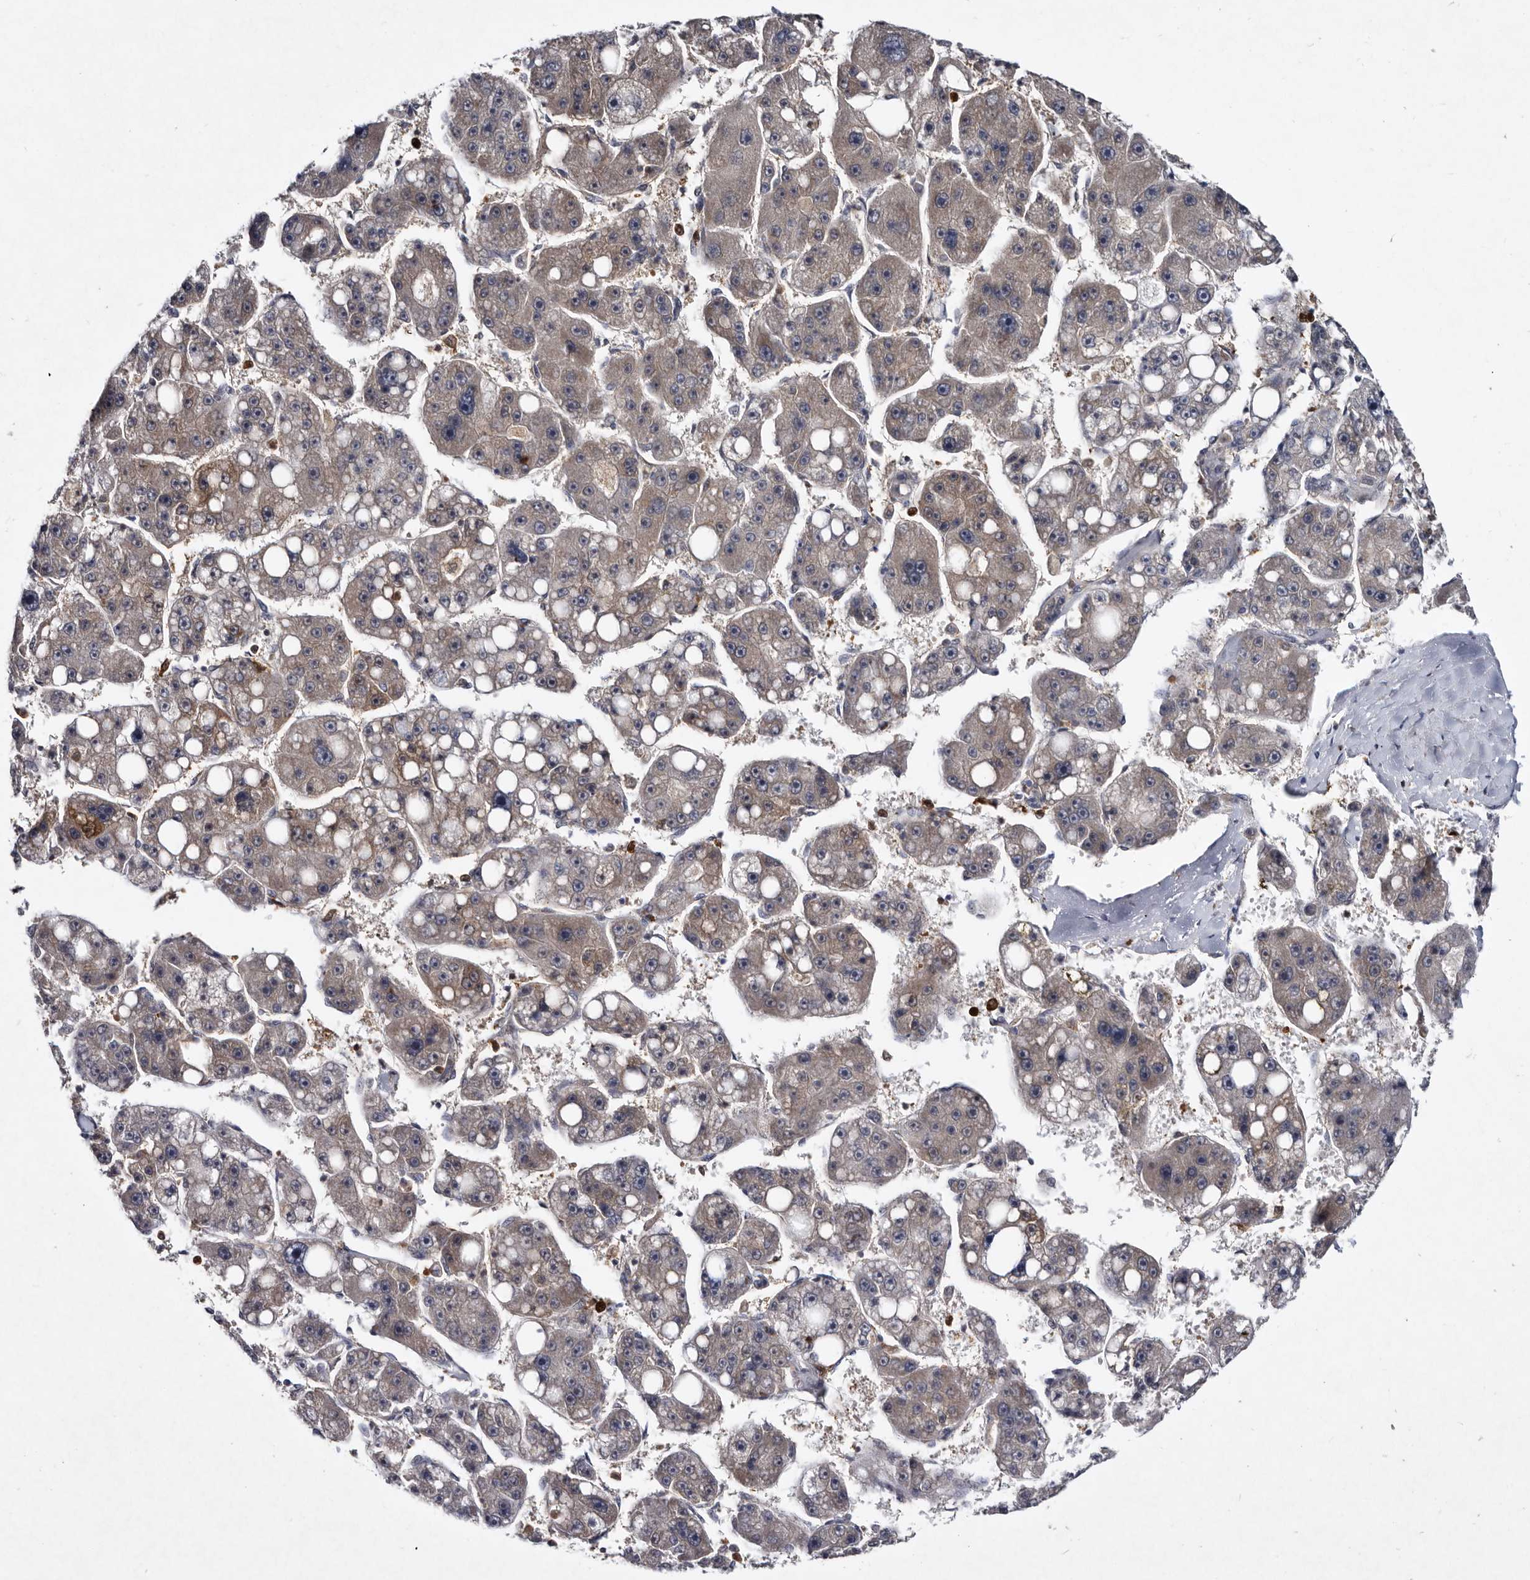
{"staining": {"intensity": "weak", "quantity": "25%-75%", "location": "cytoplasmic/membranous"}, "tissue": "liver cancer", "cell_type": "Tumor cells", "image_type": "cancer", "snomed": [{"axis": "morphology", "description": "Carcinoma, Hepatocellular, NOS"}, {"axis": "topography", "description": "Liver"}], "caption": "A high-resolution micrograph shows immunohistochemistry staining of hepatocellular carcinoma (liver), which shows weak cytoplasmic/membranous staining in about 25%-75% of tumor cells. (Brightfield microscopy of DAB IHC at high magnification).", "gene": "SERPINB8", "patient": {"sex": "female", "age": 61}}